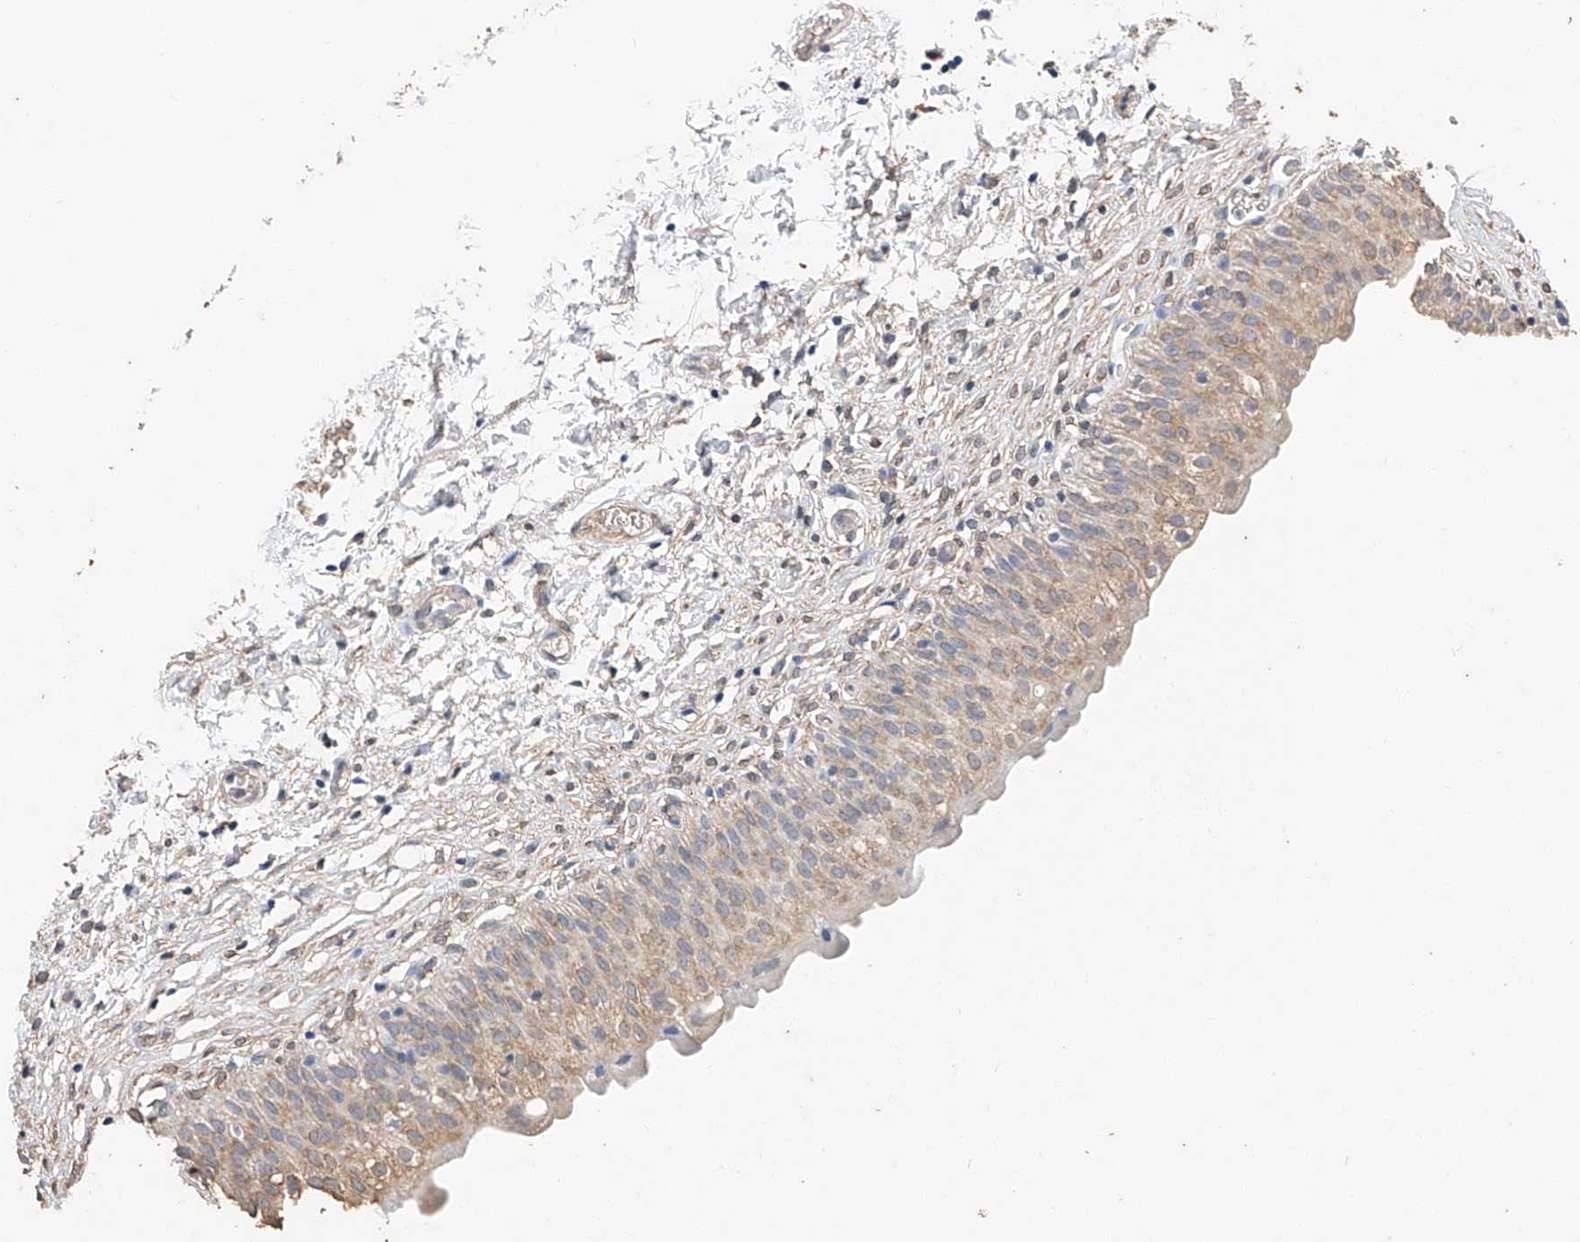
{"staining": {"intensity": "moderate", "quantity": ">75%", "location": "cytoplasmic/membranous"}, "tissue": "urinary bladder", "cell_type": "Urothelial cells", "image_type": "normal", "snomed": [{"axis": "morphology", "description": "Normal tissue, NOS"}, {"axis": "topography", "description": "Urinary bladder"}], "caption": "Moderate cytoplasmic/membranous staining for a protein is seen in approximately >75% of urothelial cells of normal urinary bladder using IHC.", "gene": "CERS4", "patient": {"sex": "male", "age": 55}}